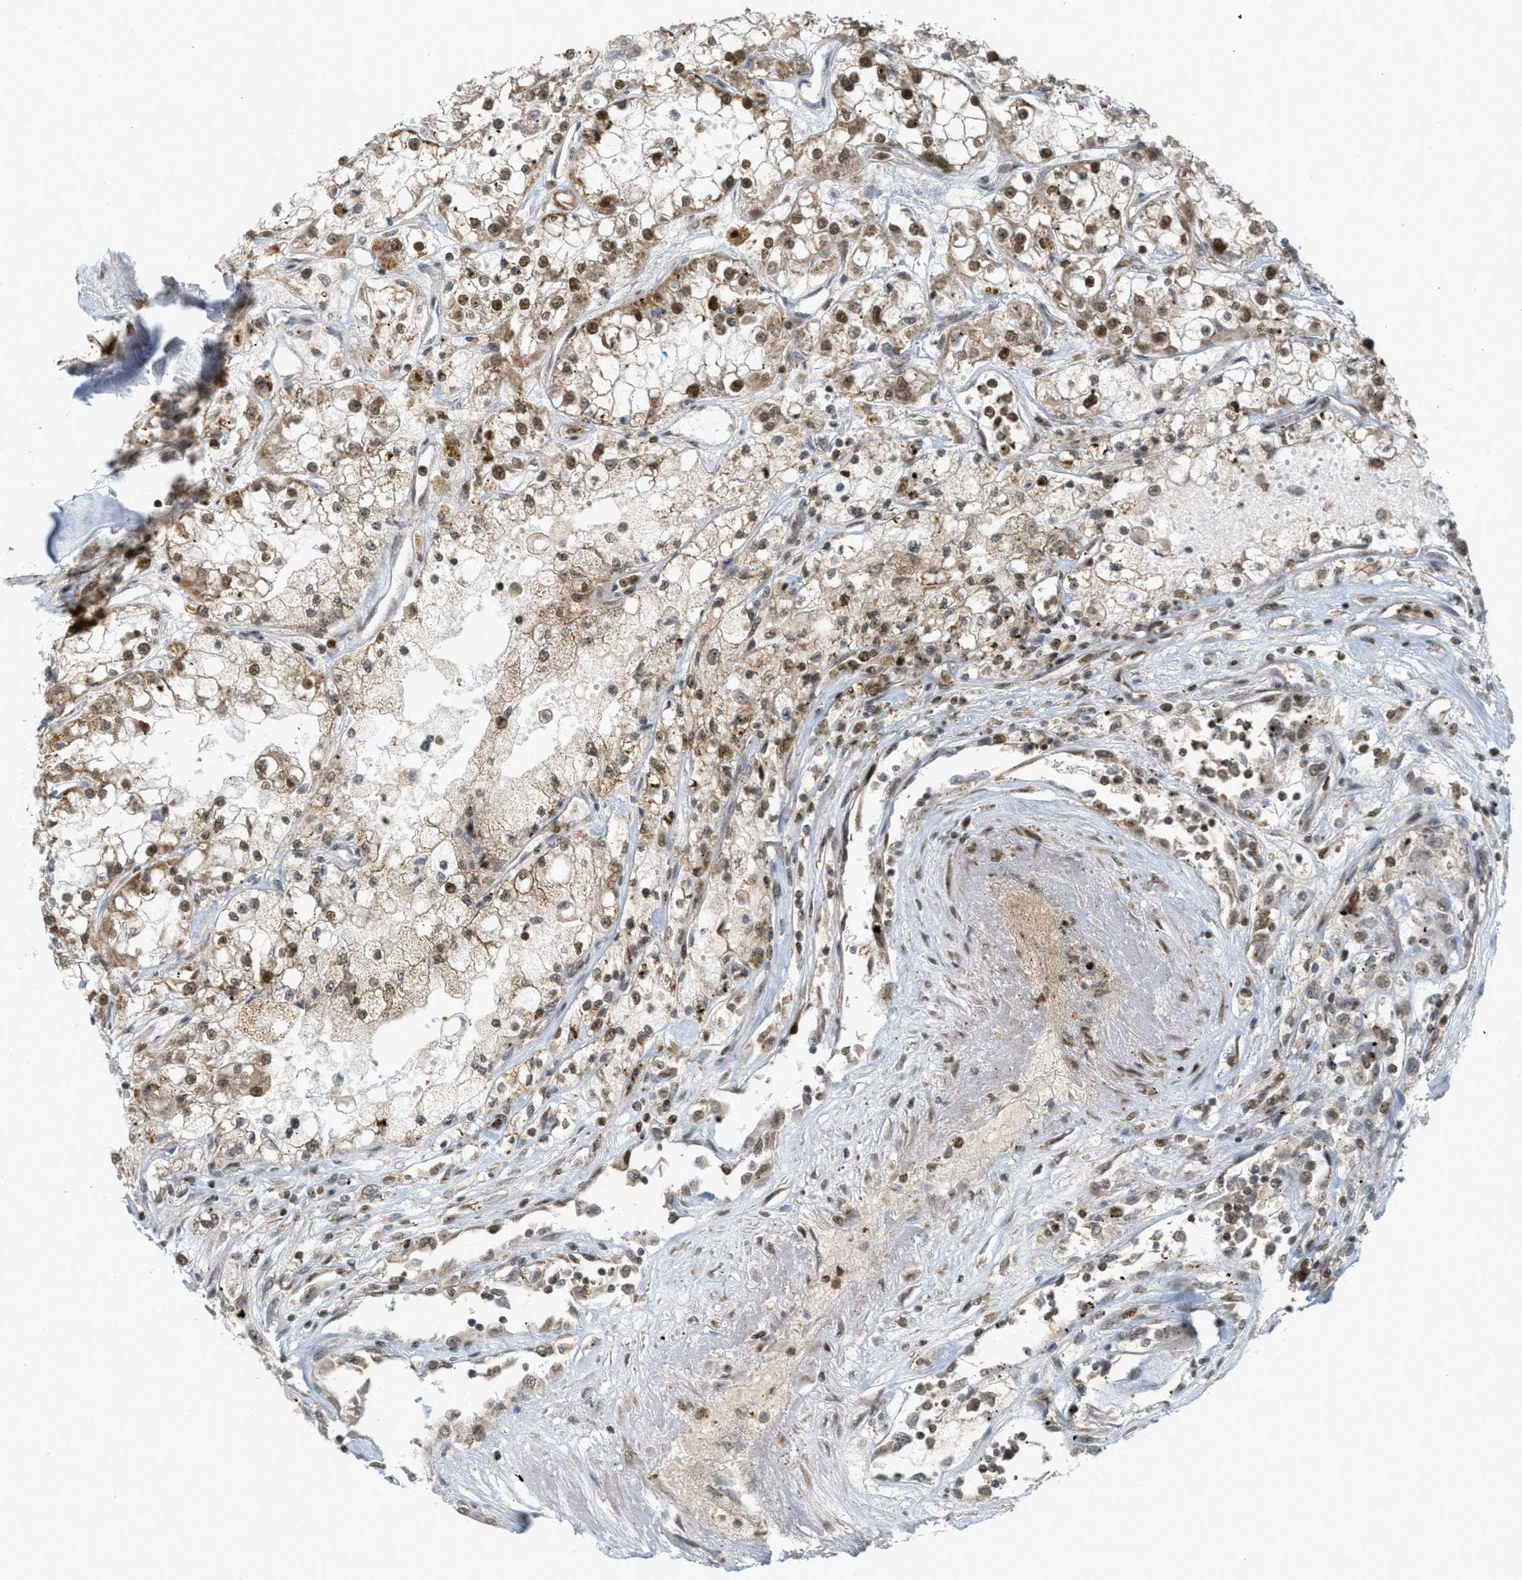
{"staining": {"intensity": "moderate", "quantity": "25%-75%", "location": "cytoplasmic/membranous,nuclear"}, "tissue": "renal cancer", "cell_type": "Tumor cells", "image_type": "cancer", "snomed": [{"axis": "morphology", "description": "Adenocarcinoma, NOS"}, {"axis": "topography", "description": "Kidney"}], "caption": "A medium amount of moderate cytoplasmic/membranous and nuclear expression is appreciated in about 25%-75% of tumor cells in renal cancer (adenocarcinoma) tissue.", "gene": "TLK1", "patient": {"sex": "female", "age": 52}}